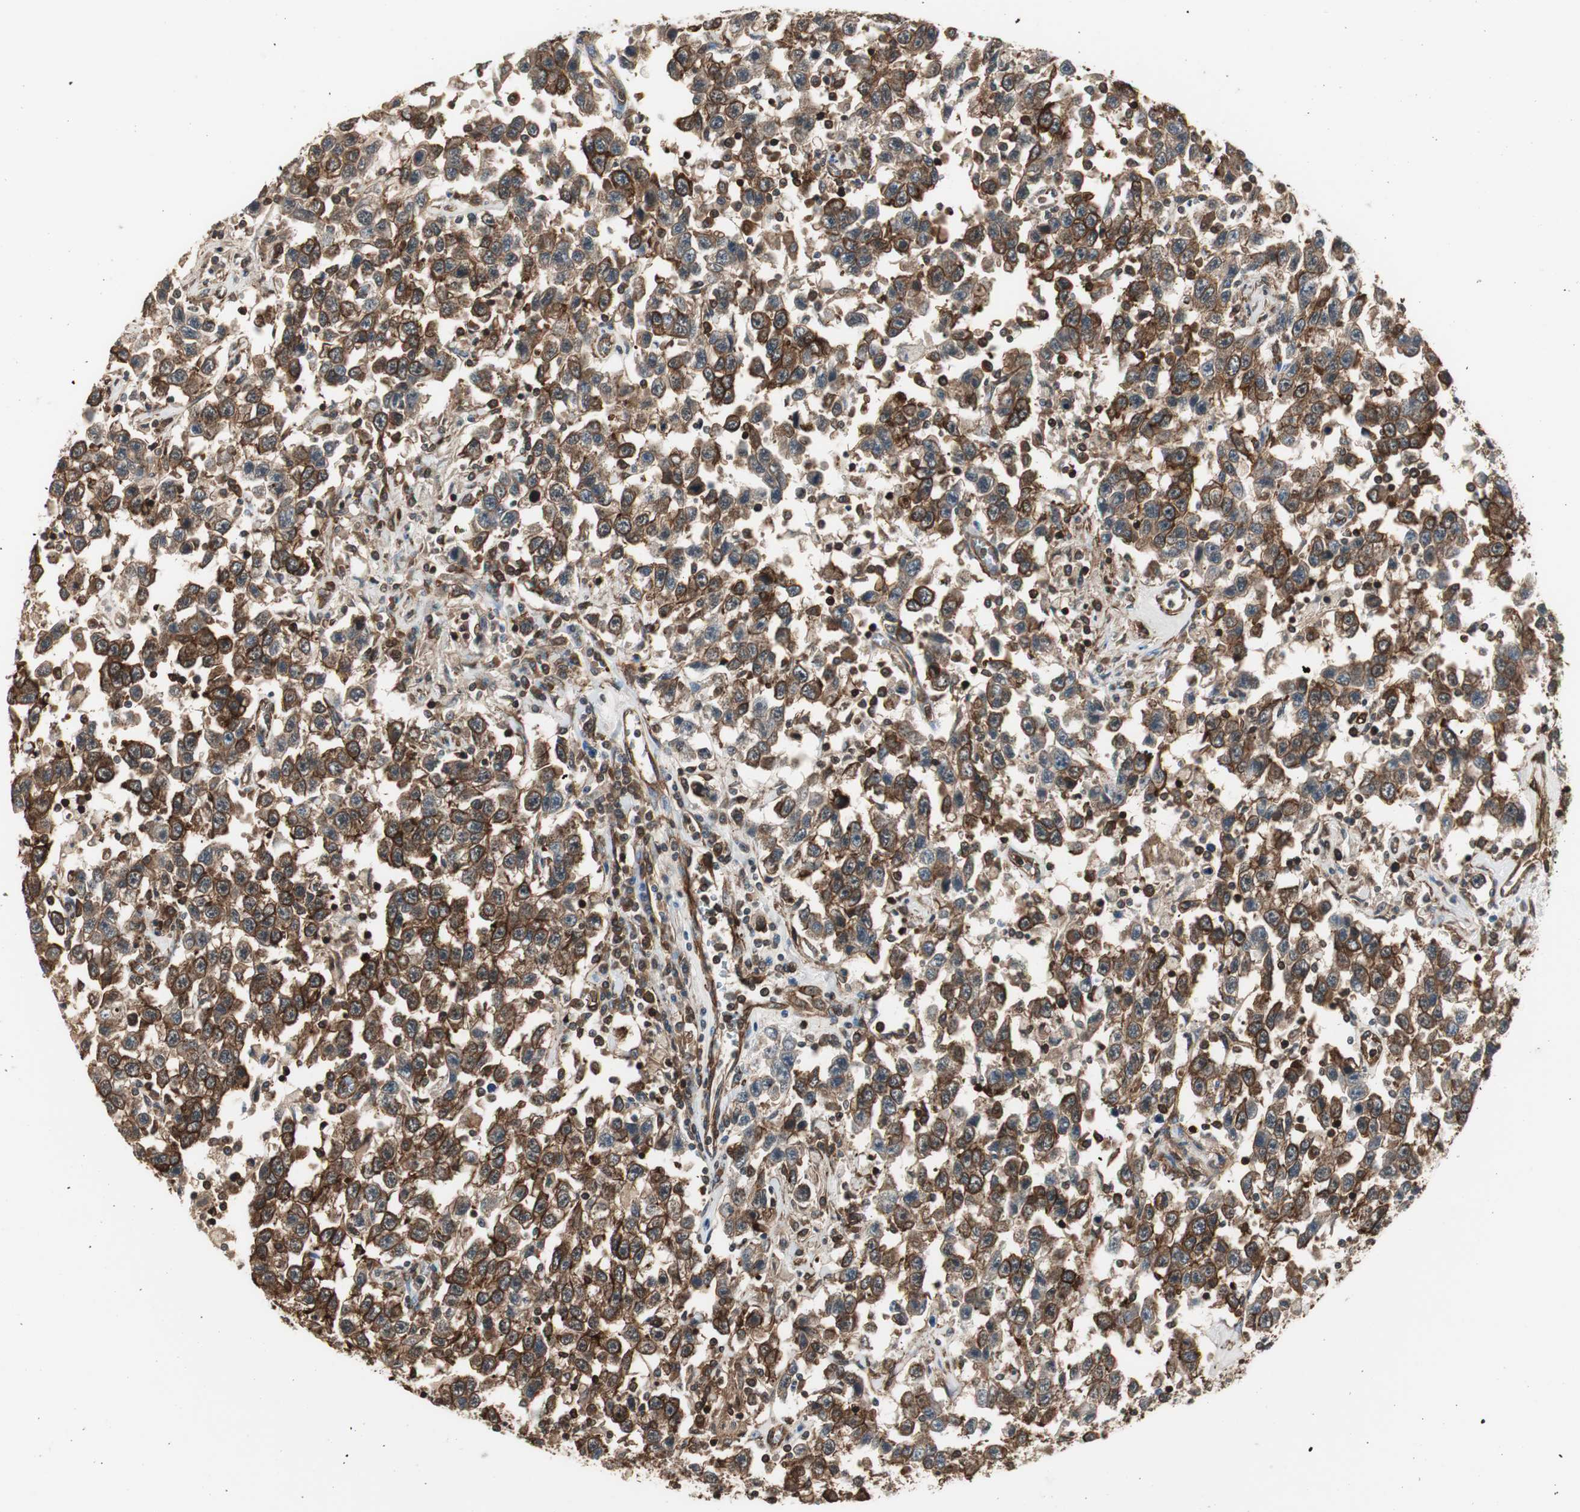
{"staining": {"intensity": "moderate", "quantity": ">75%", "location": "cytoplasmic/membranous"}, "tissue": "testis cancer", "cell_type": "Tumor cells", "image_type": "cancer", "snomed": [{"axis": "morphology", "description": "Seminoma, NOS"}, {"axis": "topography", "description": "Testis"}], "caption": "Moderate cytoplasmic/membranous staining is seen in about >75% of tumor cells in seminoma (testis).", "gene": "PTPN11", "patient": {"sex": "male", "age": 41}}